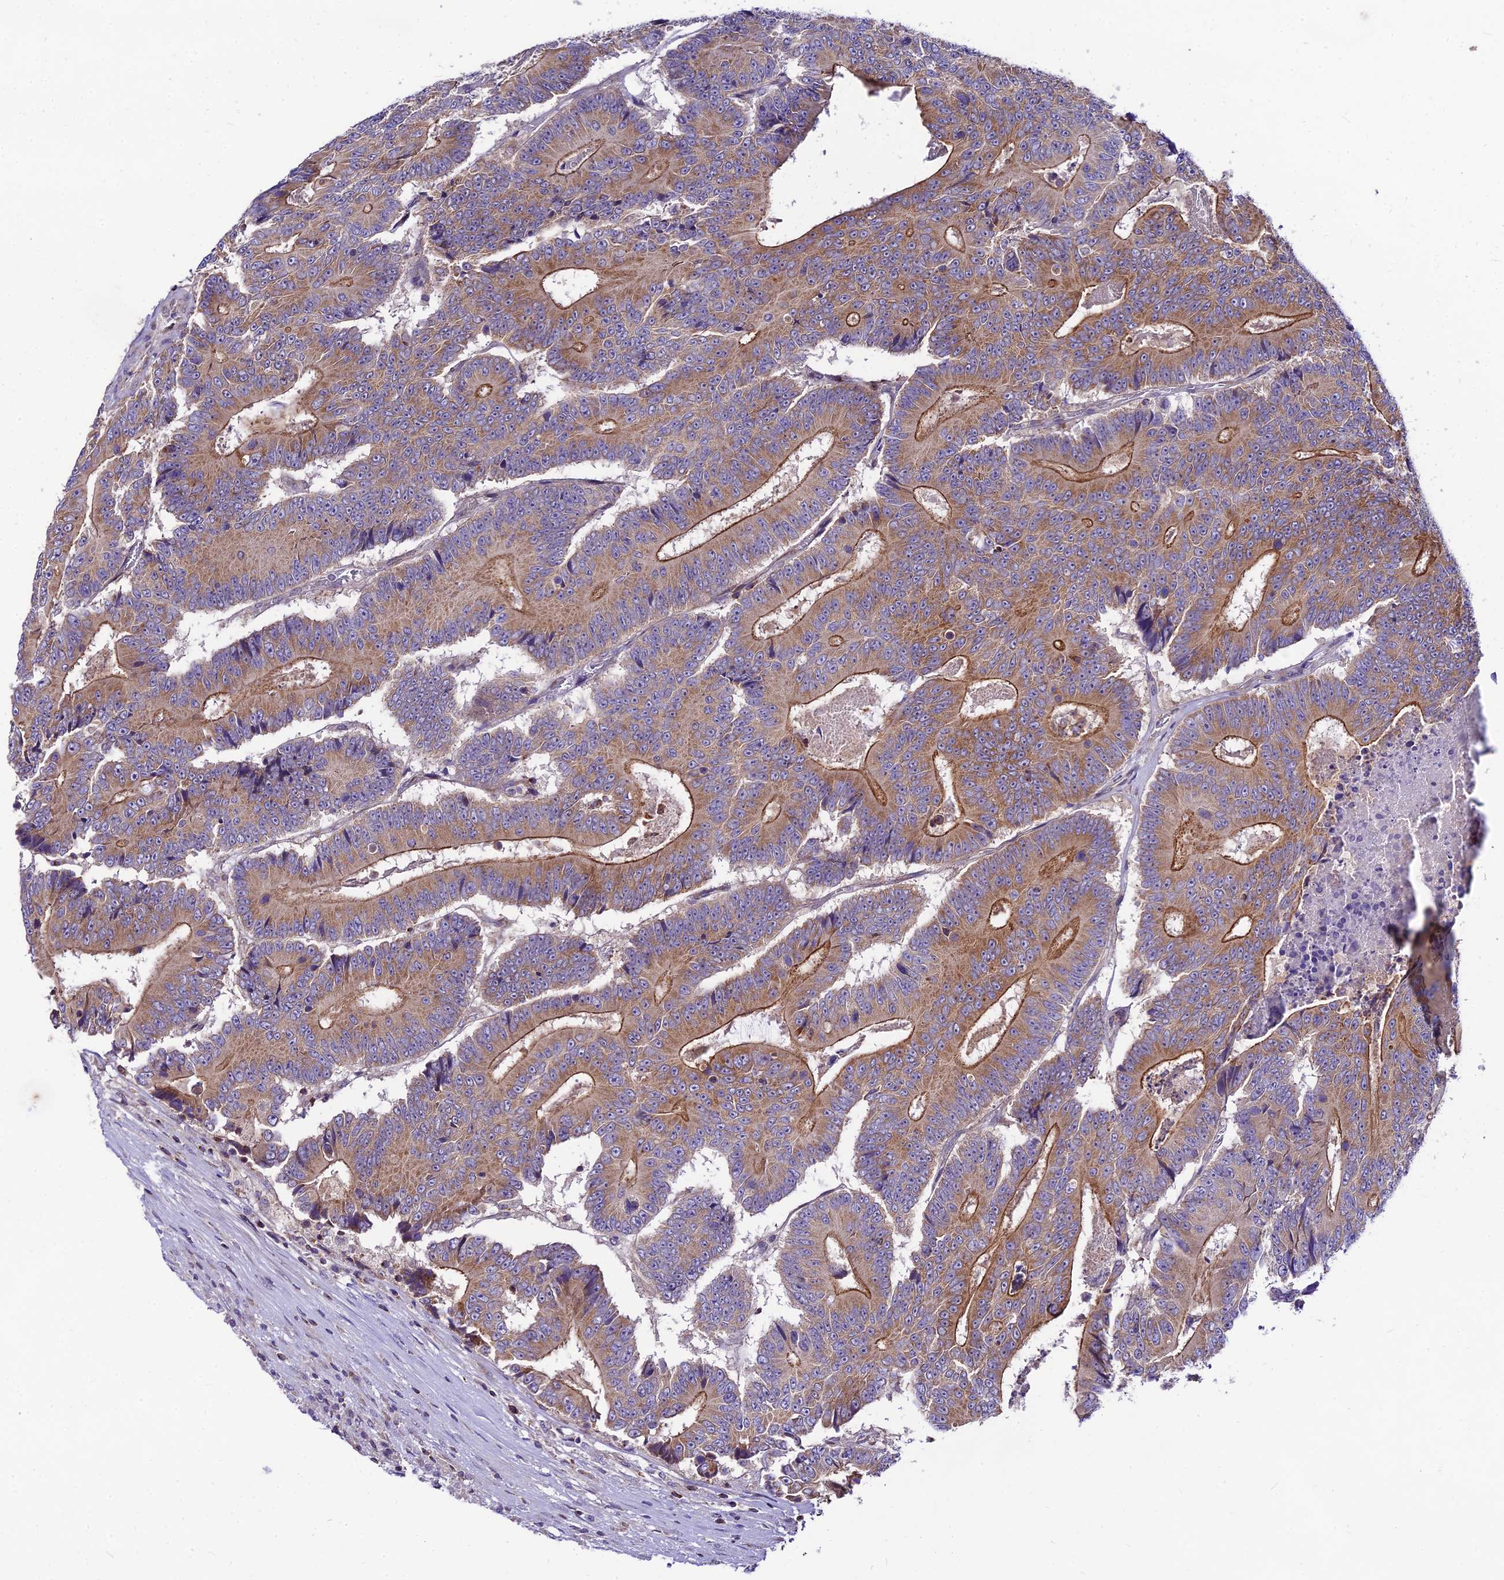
{"staining": {"intensity": "moderate", "quantity": ">75%", "location": "cytoplasmic/membranous"}, "tissue": "colorectal cancer", "cell_type": "Tumor cells", "image_type": "cancer", "snomed": [{"axis": "morphology", "description": "Adenocarcinoma, NOS"}, {"axis": "topography", "description": "Colon"}], "caption": "Immunohistochemistry (IHC) staining of colorectal cancer (adenocarcinoma), which reveals medium levels of moderate cytoplasmic/membranous staining in approximately >75% of tumor cells indicating moderate cytoplasmic/membranous protein staining. The staining was performed using DAB (3,3'-diaminobenzidine) (brown) for protein detection and nuclei were counterstained in hematoxylin (blue).", "gene": "C6orf132", "patient": {"sex": "male", "age": 83}}